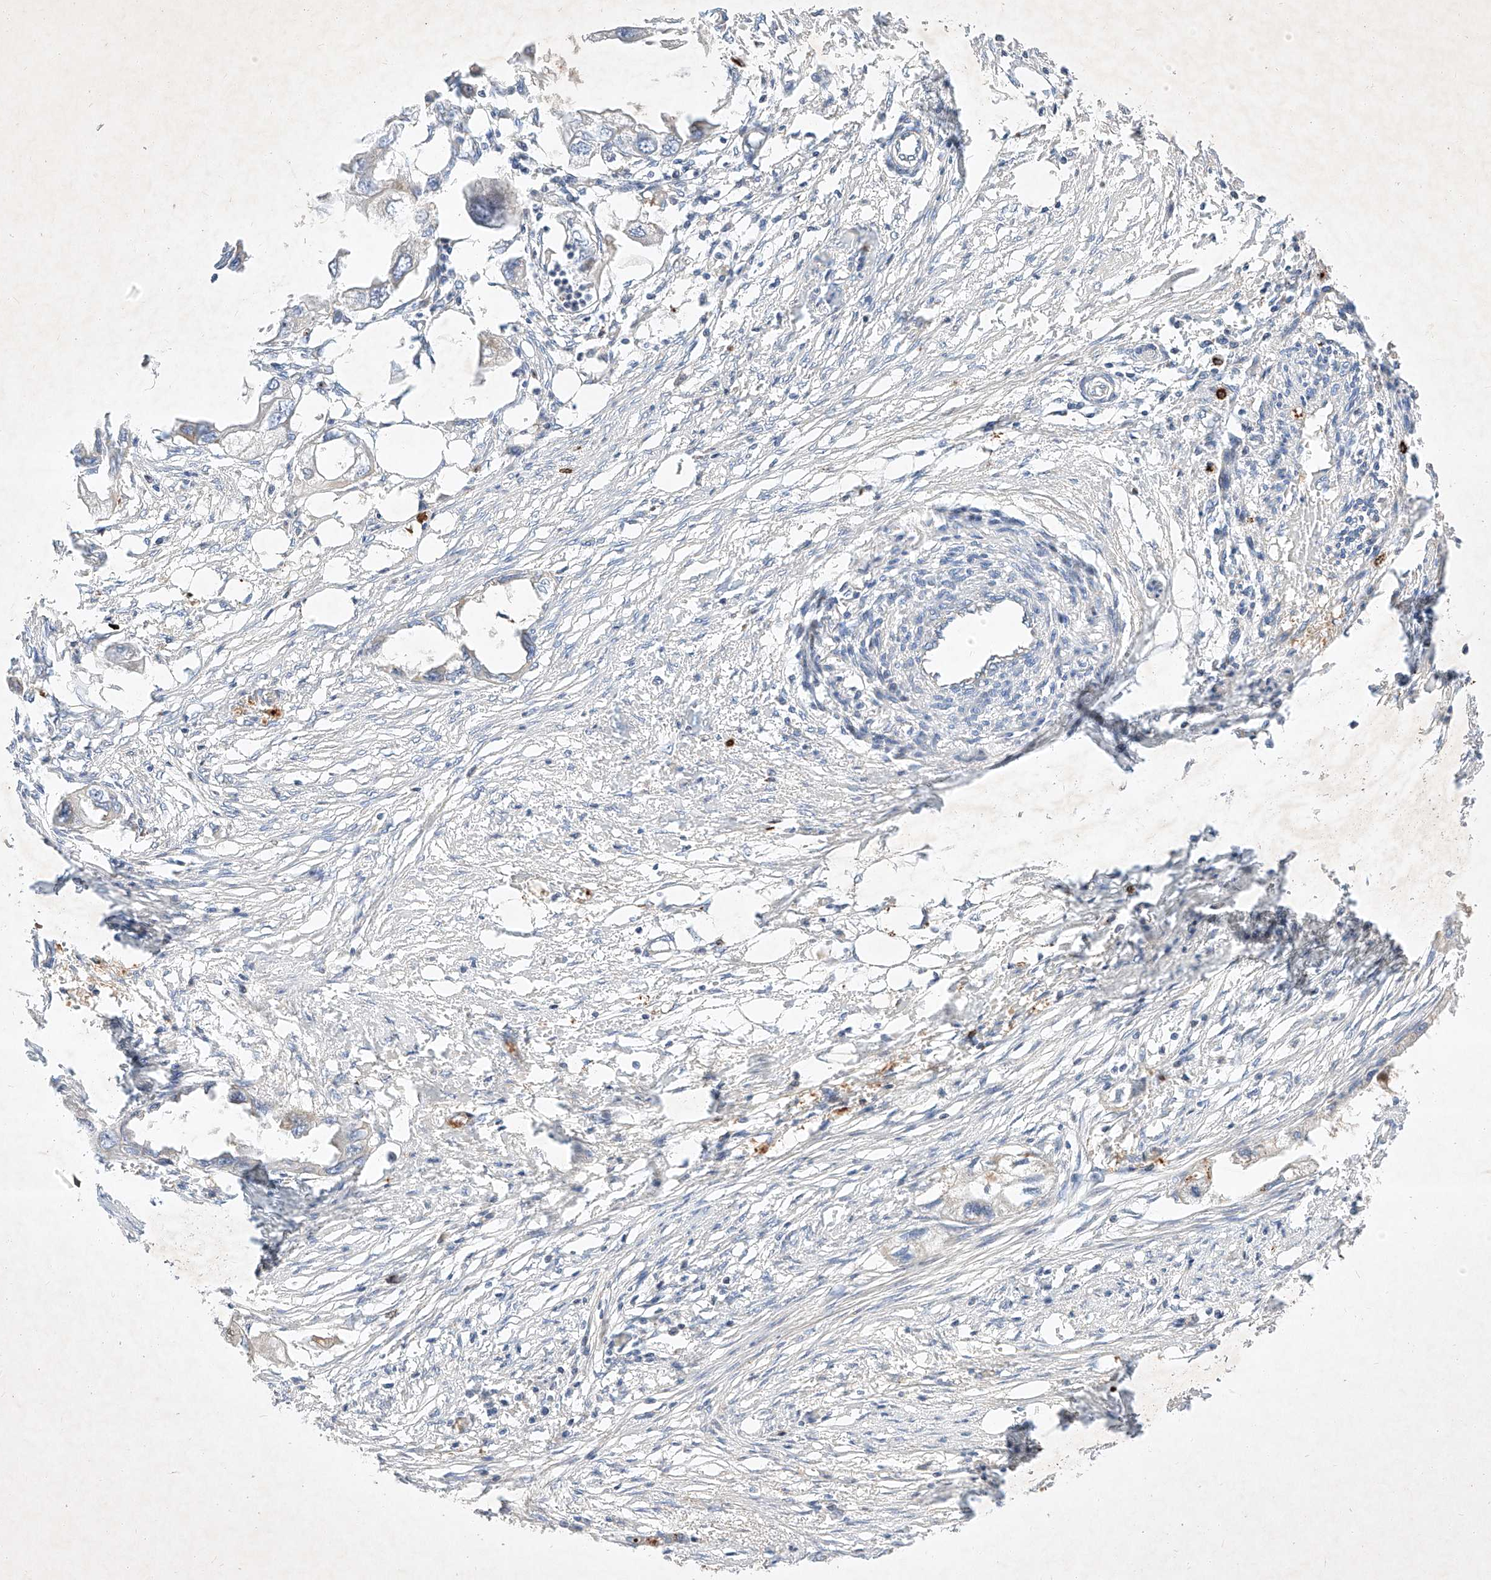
{"staining": {"intensity": "negative", "quantity": "none", "location": "none"}, "tissue": "endometrial cancer", "cell_type": "Tumor cells", "image_type": "cancer", "snomed": [{"axis": "morphology", "description": "Adenocarcinoma, NOS"}, {"axis": "morphology", "description": "Adenocarcinoma, metastatic, NOS"}, {"axis": "topography", "description": "Adipose tissue"}, {"axis": "topography", "description": "Endometrium"}], "caption": "Photomicrograph shows no protein positivity in tumor cells of adenocarcinoma (endometrial) tissue. The staining is performed using DAB (3,3'-diaminobenzidine) brown chromogen with nuclei counter-stained in using hematoxylin.", "gene": "OSGEPL1", "patient": {"sex": "female", "age": 67}}